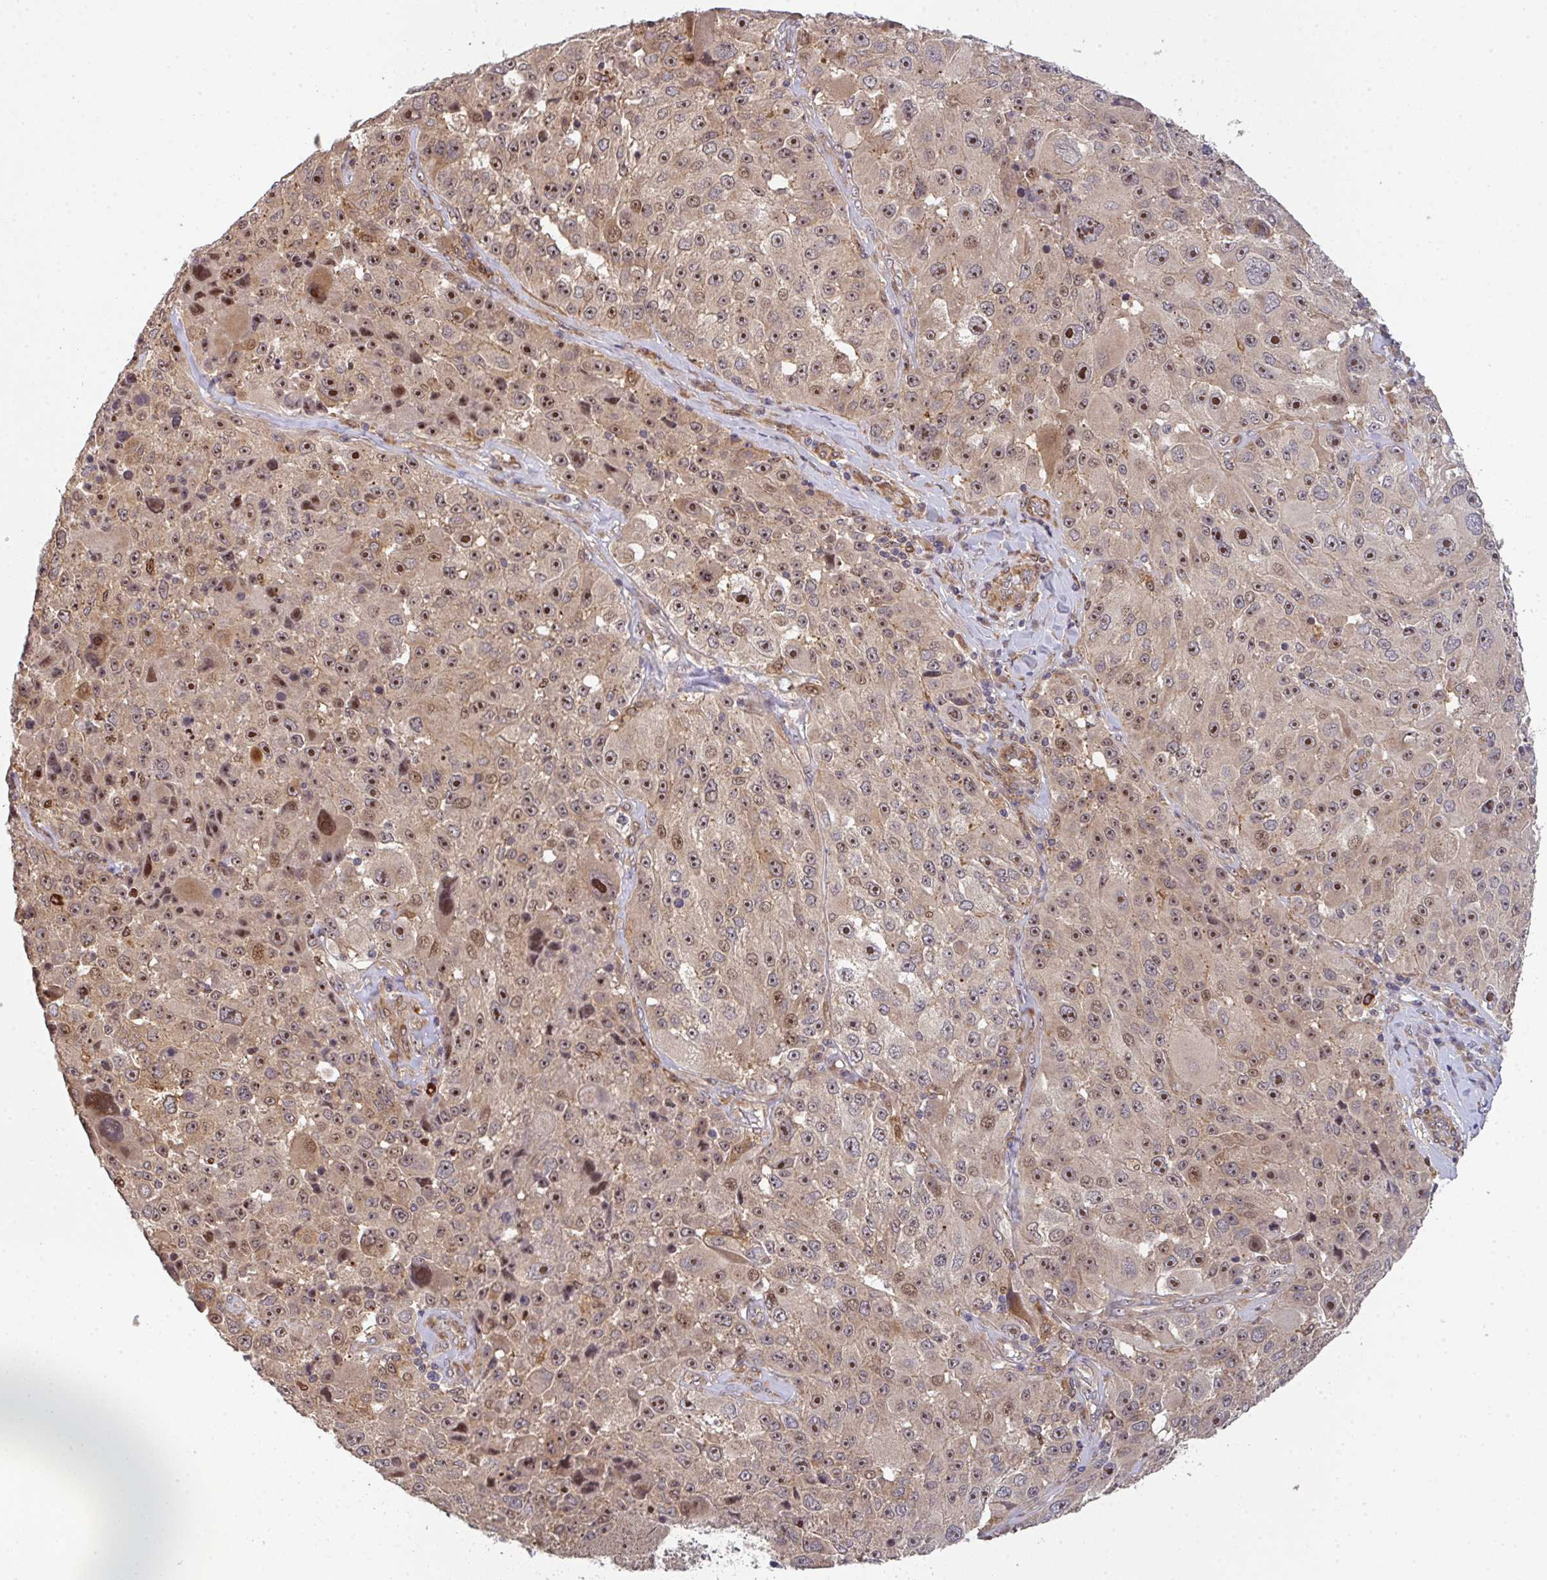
{"staining": {"intensity": "strong", "quantity": "25%-75%", "location": "cytoplasmic/membranous,nuclear"}, "tissue": "melanoma", "cell_type": "Tumor cells", "image_type": "cancer", "snomed": [{"axis": "morphology", "description": "Malignant melanoma, Metastatic site"}, {"axis": "topography", "description": "Lymph node"}], "caption": "High-power microscopy captured an immunohistochemistry micrograph of malignant melanoma (metastatic site), revealing strong cytoplasmic/membranous and nuclear expression in about 25%-75% of tumor cells. (DAB (3,3'-diaminobenzidine) = brown stain, brightfield microscopy at high magnification).", "gene": "SIMC1", "patient": {"sex": "male", "age": 62}}